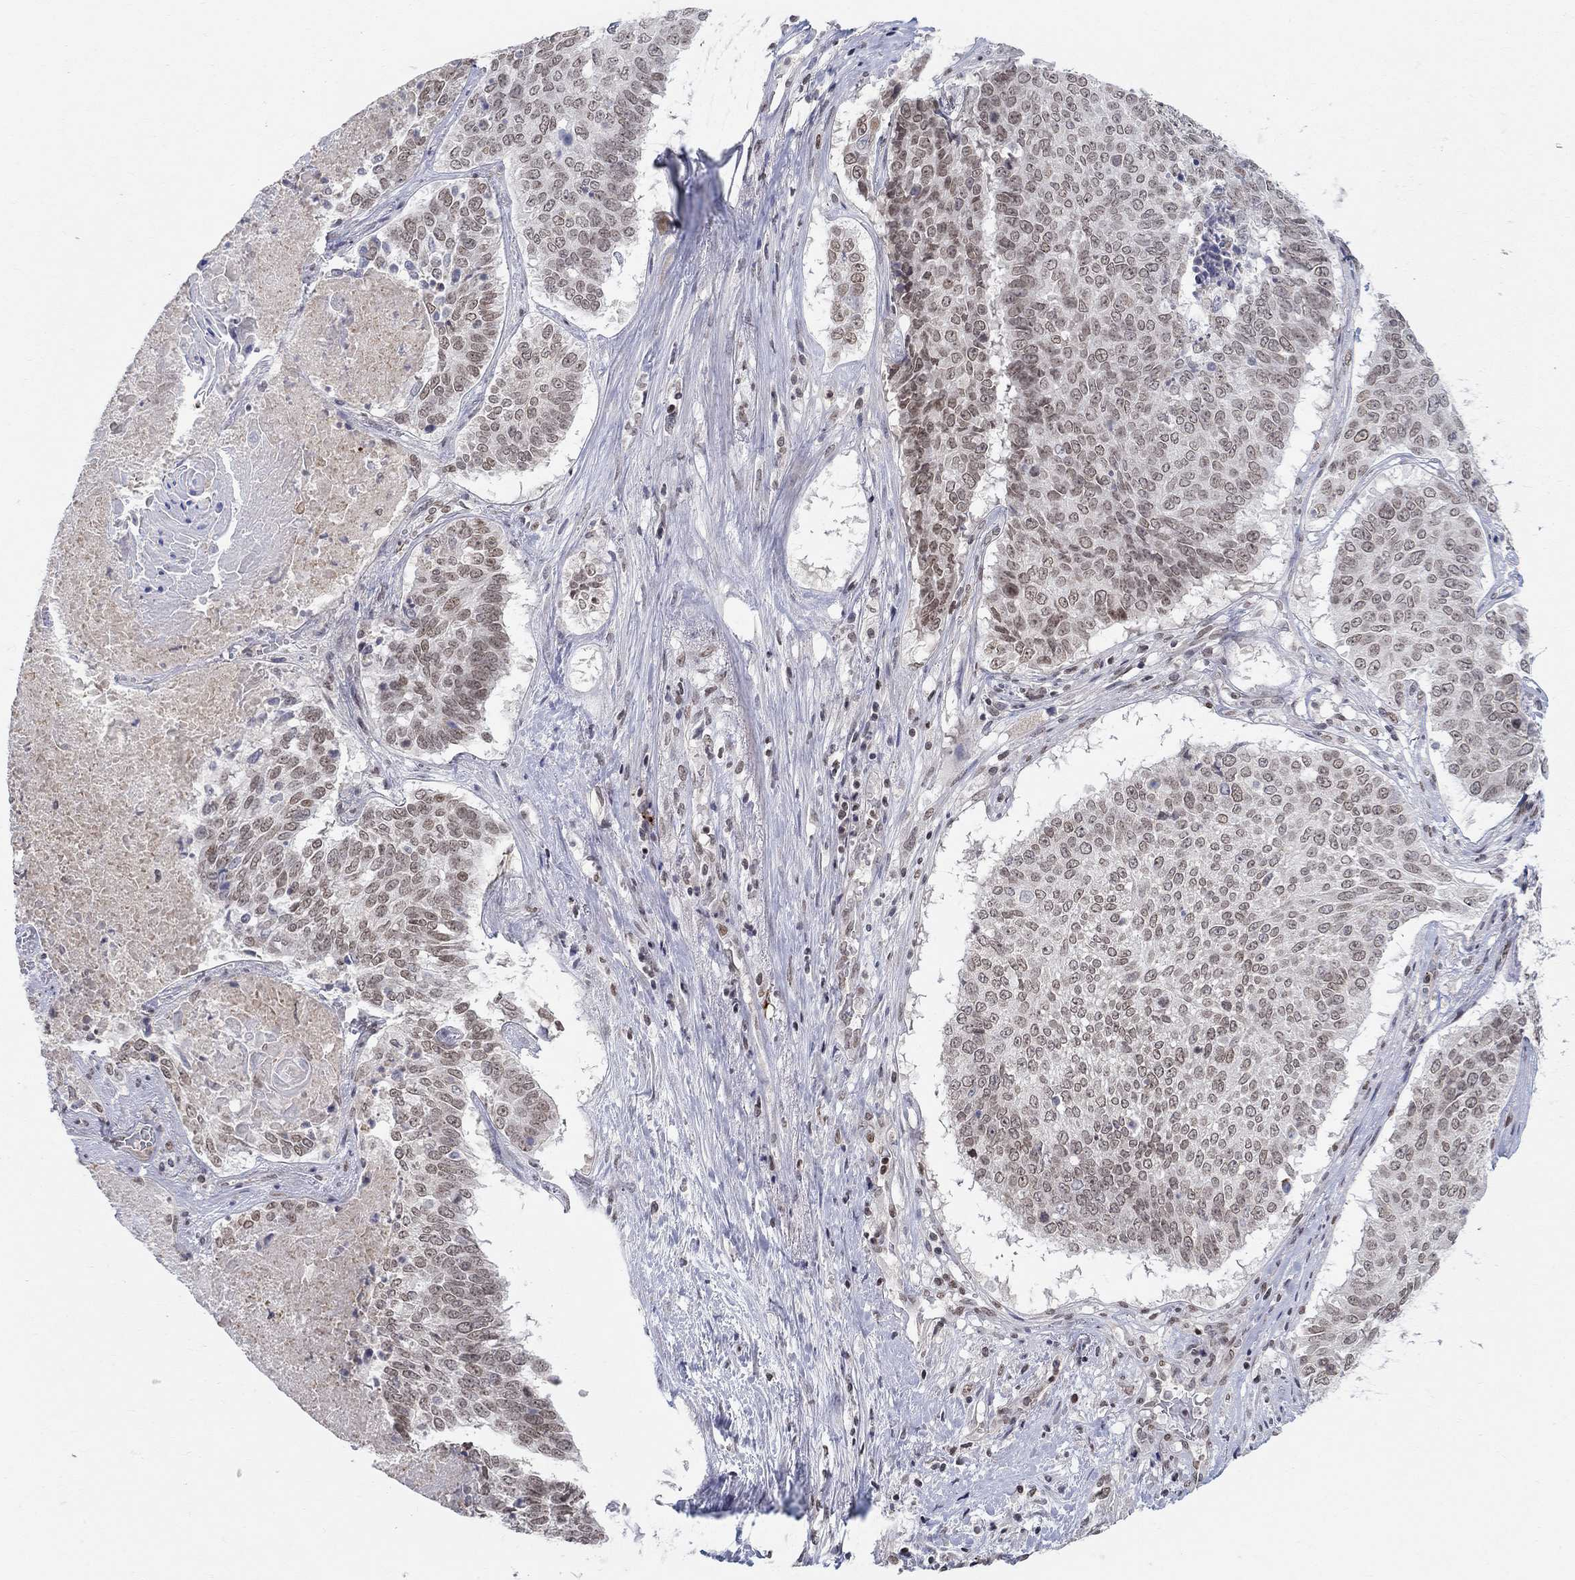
{"staining": {"intensity": "moderate", "quantity": "<25%", "location": "cytoplasmic/membranous"}, "tissue": "lung cancer", "cell_type": "Tumor cells", "image_type": "cancer", "snomed": [{"axis": "morphology", "description": "Squamous cell carcinoma, NOS"}, {"axis": "topography", "description": "Lung"}], "caption": "About <25% of tumor cells in lung cancer (squamous cell carcinoma) display moderate cytoplasmic/membranous protein expression as visualized by brown immunohistochemical staining.", "gene": "KLF12", "patient": {"sex": "male", "age": 64}}